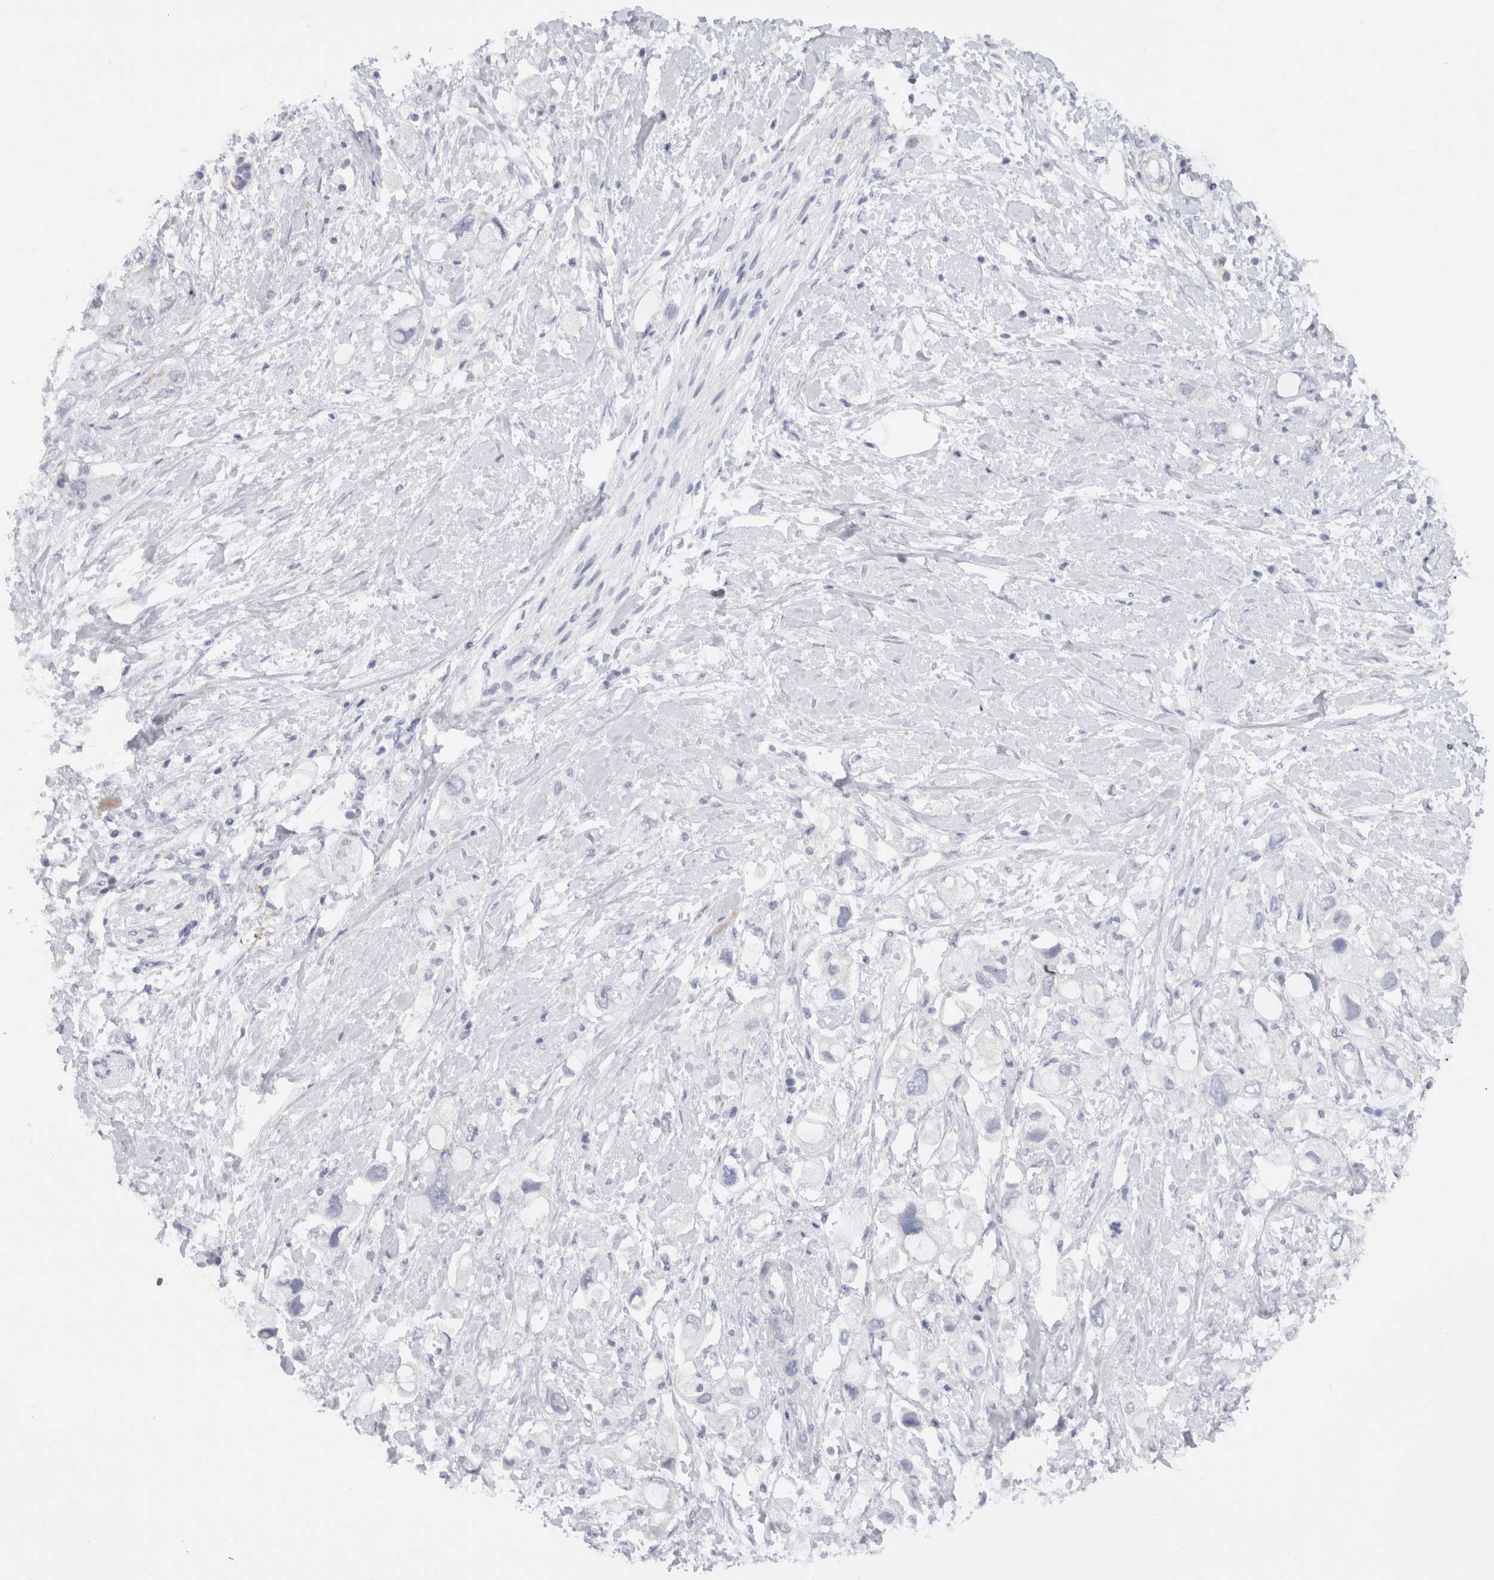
{"staining": {"intensity": "negative", "quantity": "none", "location": "none"}, "tissue": "pancreatic cancer", "cell_type": "Tumor cells", "image_type": "cancer", "snomed": [{"axis": "morphology", "description": "Adenocarcinoma, NOS"}, {"axis": "topography", "description": "Pancreas"}], "caption": "Tumor cells are negative for protein expression in human pancreatic adenocarcinoma.", "gene": "C9orf50", "patient": {"sex": "female", "age": 56}}